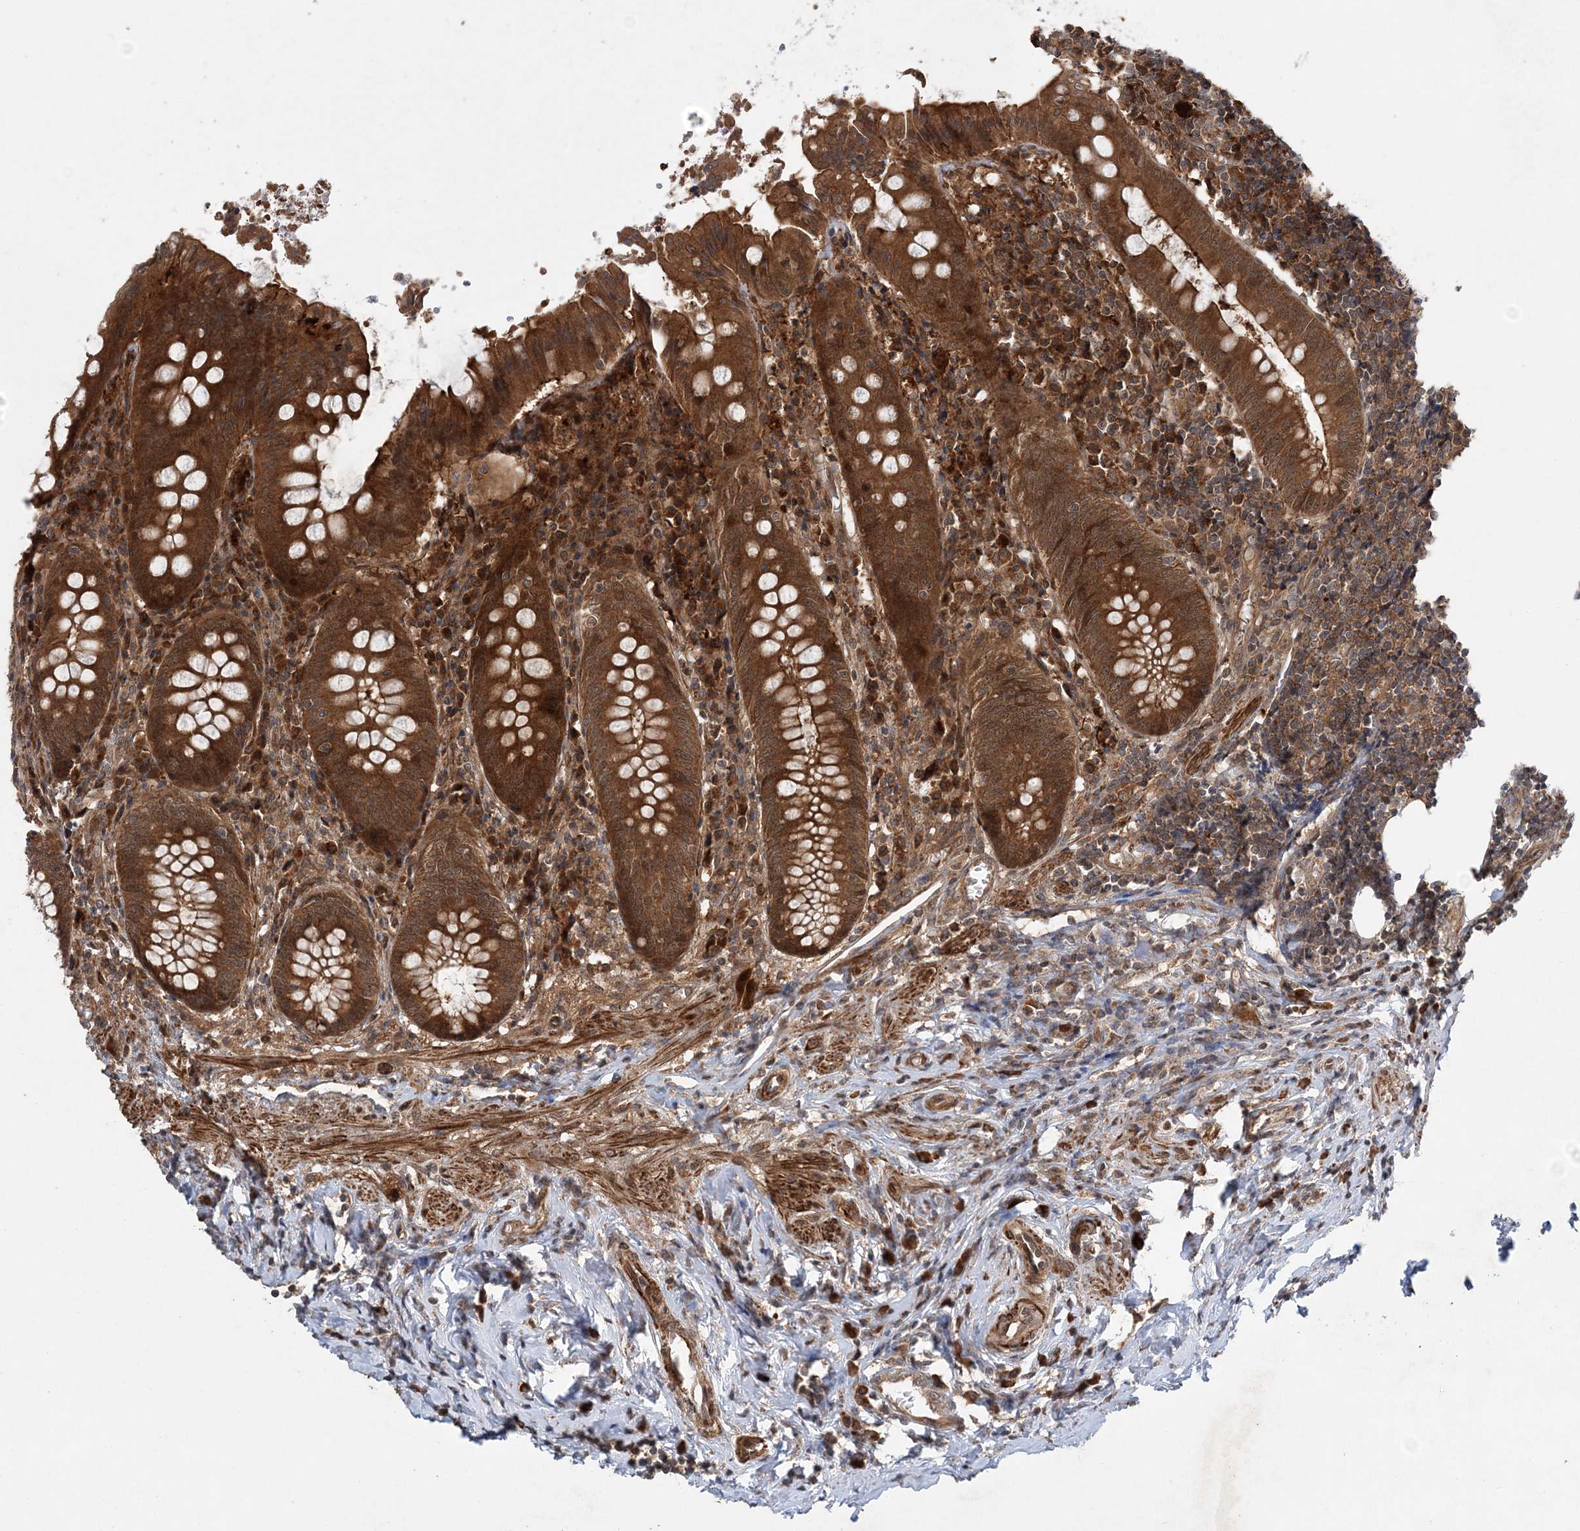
{"staining": {"intensity": "strong", "quantity": ">75%", "location": "cytoplasmic/membranous"}, "tissue": "appendix", "cell_type": "Glandular cells", "image_type": "normal", "snomed": [{"axis": "morphology", "description": "Normal tissue, NOS"}, {"axis": "topography", "description": "Appendix"}], "caption": "Appendix stained for a protein displays strong cytoplasmic/membranous positivity in glandular cells. Using DAB (brown) and hematoxylin (blue) stains, captured at high magnification using brightfield microscopy.", "gene": "UBTD2", "patient": {"sex": "female", "age": 54}}